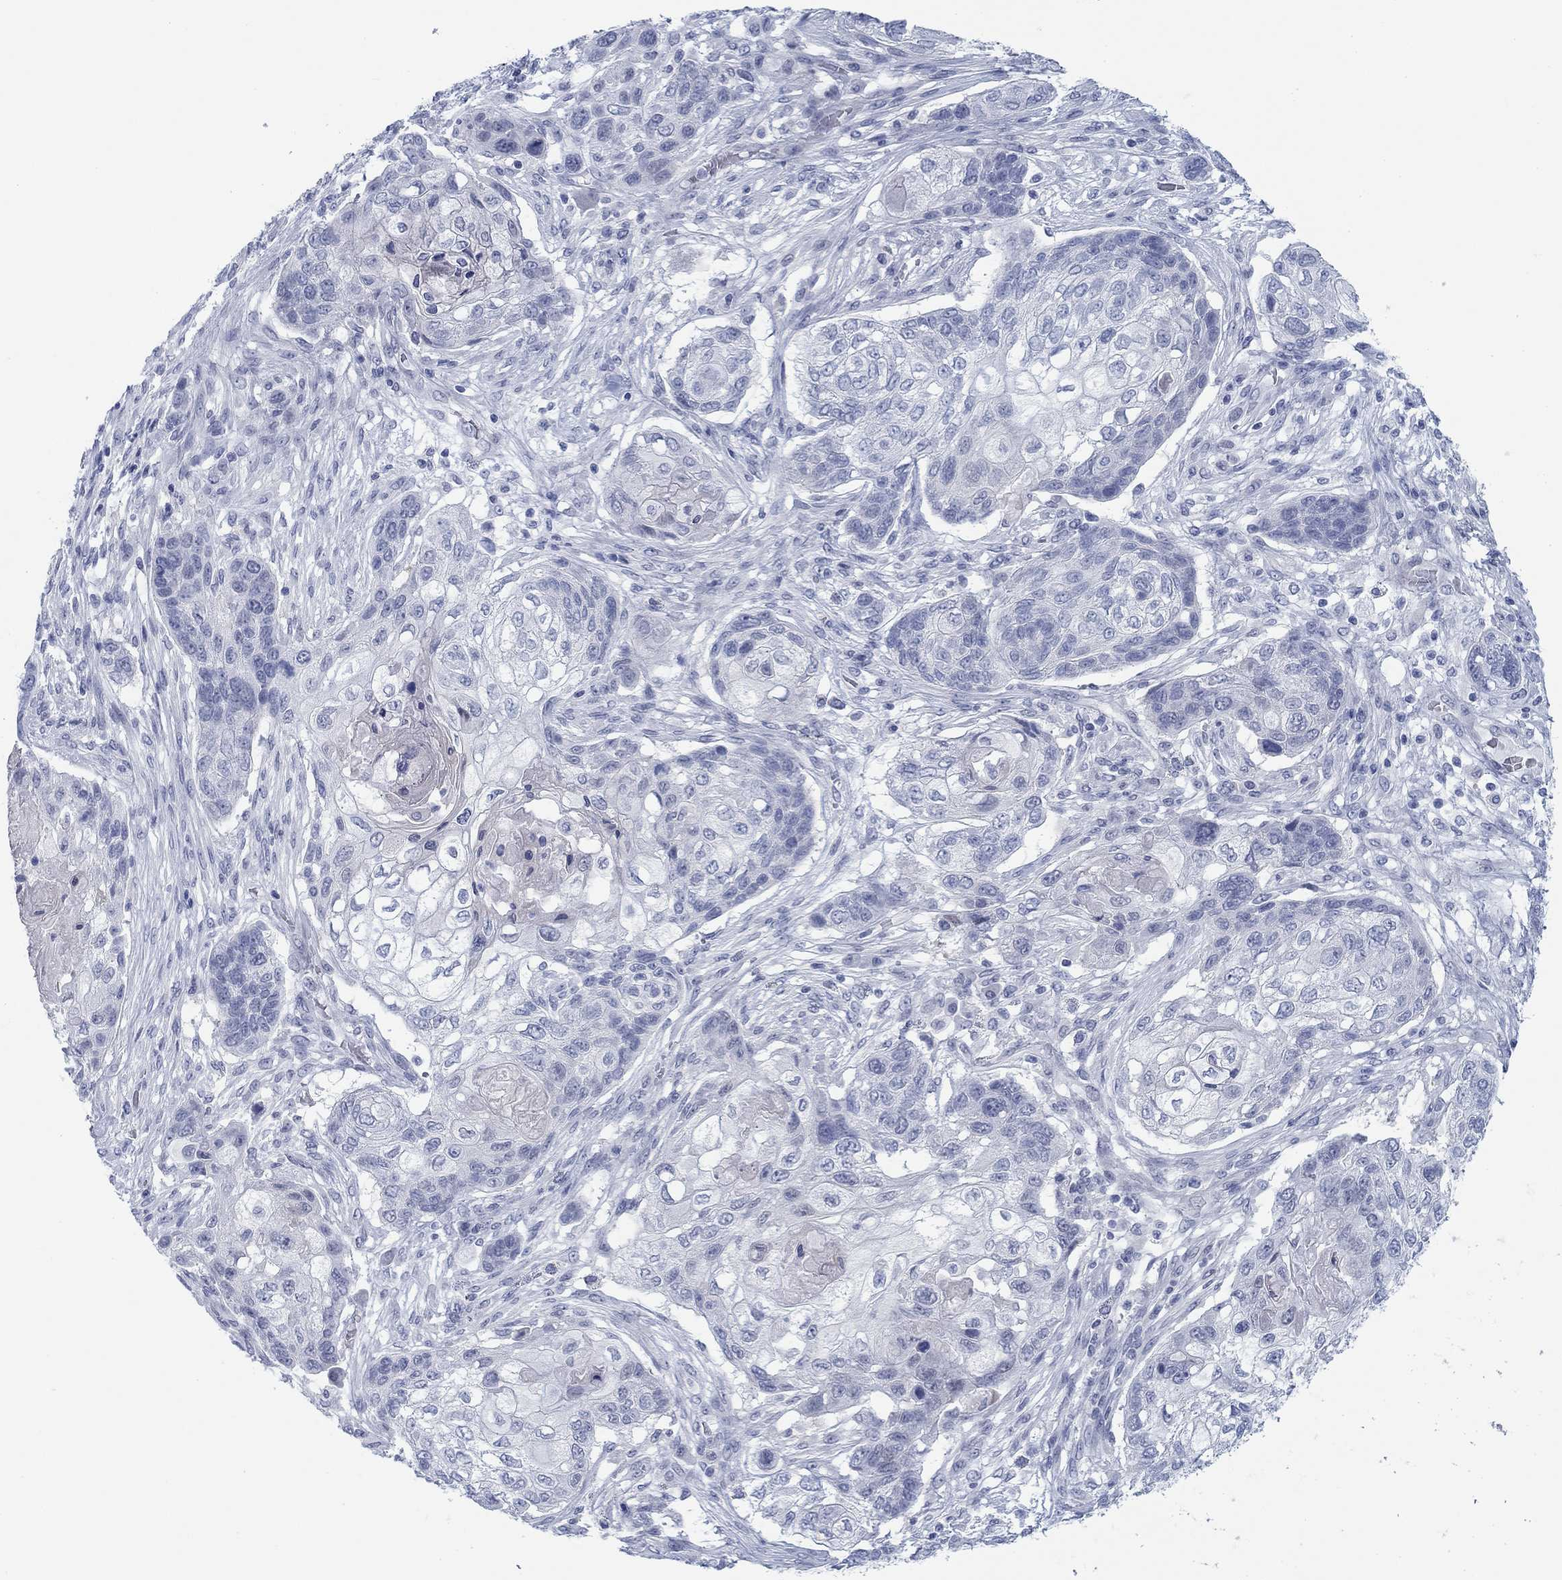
{"staining": {"intensity": "negative", "quantity": "none", "location": "none"}, "tissue": "lung cancer", "cell_type": "Tumor cells", "image_type": "cancer", "snomed": [{"axis": "morphology", "description": "Normal tissue, NOS"}, {"axis": "morphology", "description": "Squamous cell carcinoma, NOS"}, {"axis": "topography", "description": "Bronchus"}, {"axis": "topography", "description": "Lung"}], "caption": "High magnification brightfield microscopy of squamous cell carcinoma (lung) stained with DAB (3,3'-diaminobenzidine) (brown) and counterstained with hematoxylin (blue): tumor cells show no significant positivity. (IHC, brightfield microscopy, high magnification).", "gene": "DNAL1", "patient": {"sex": "male", "age": 69}}